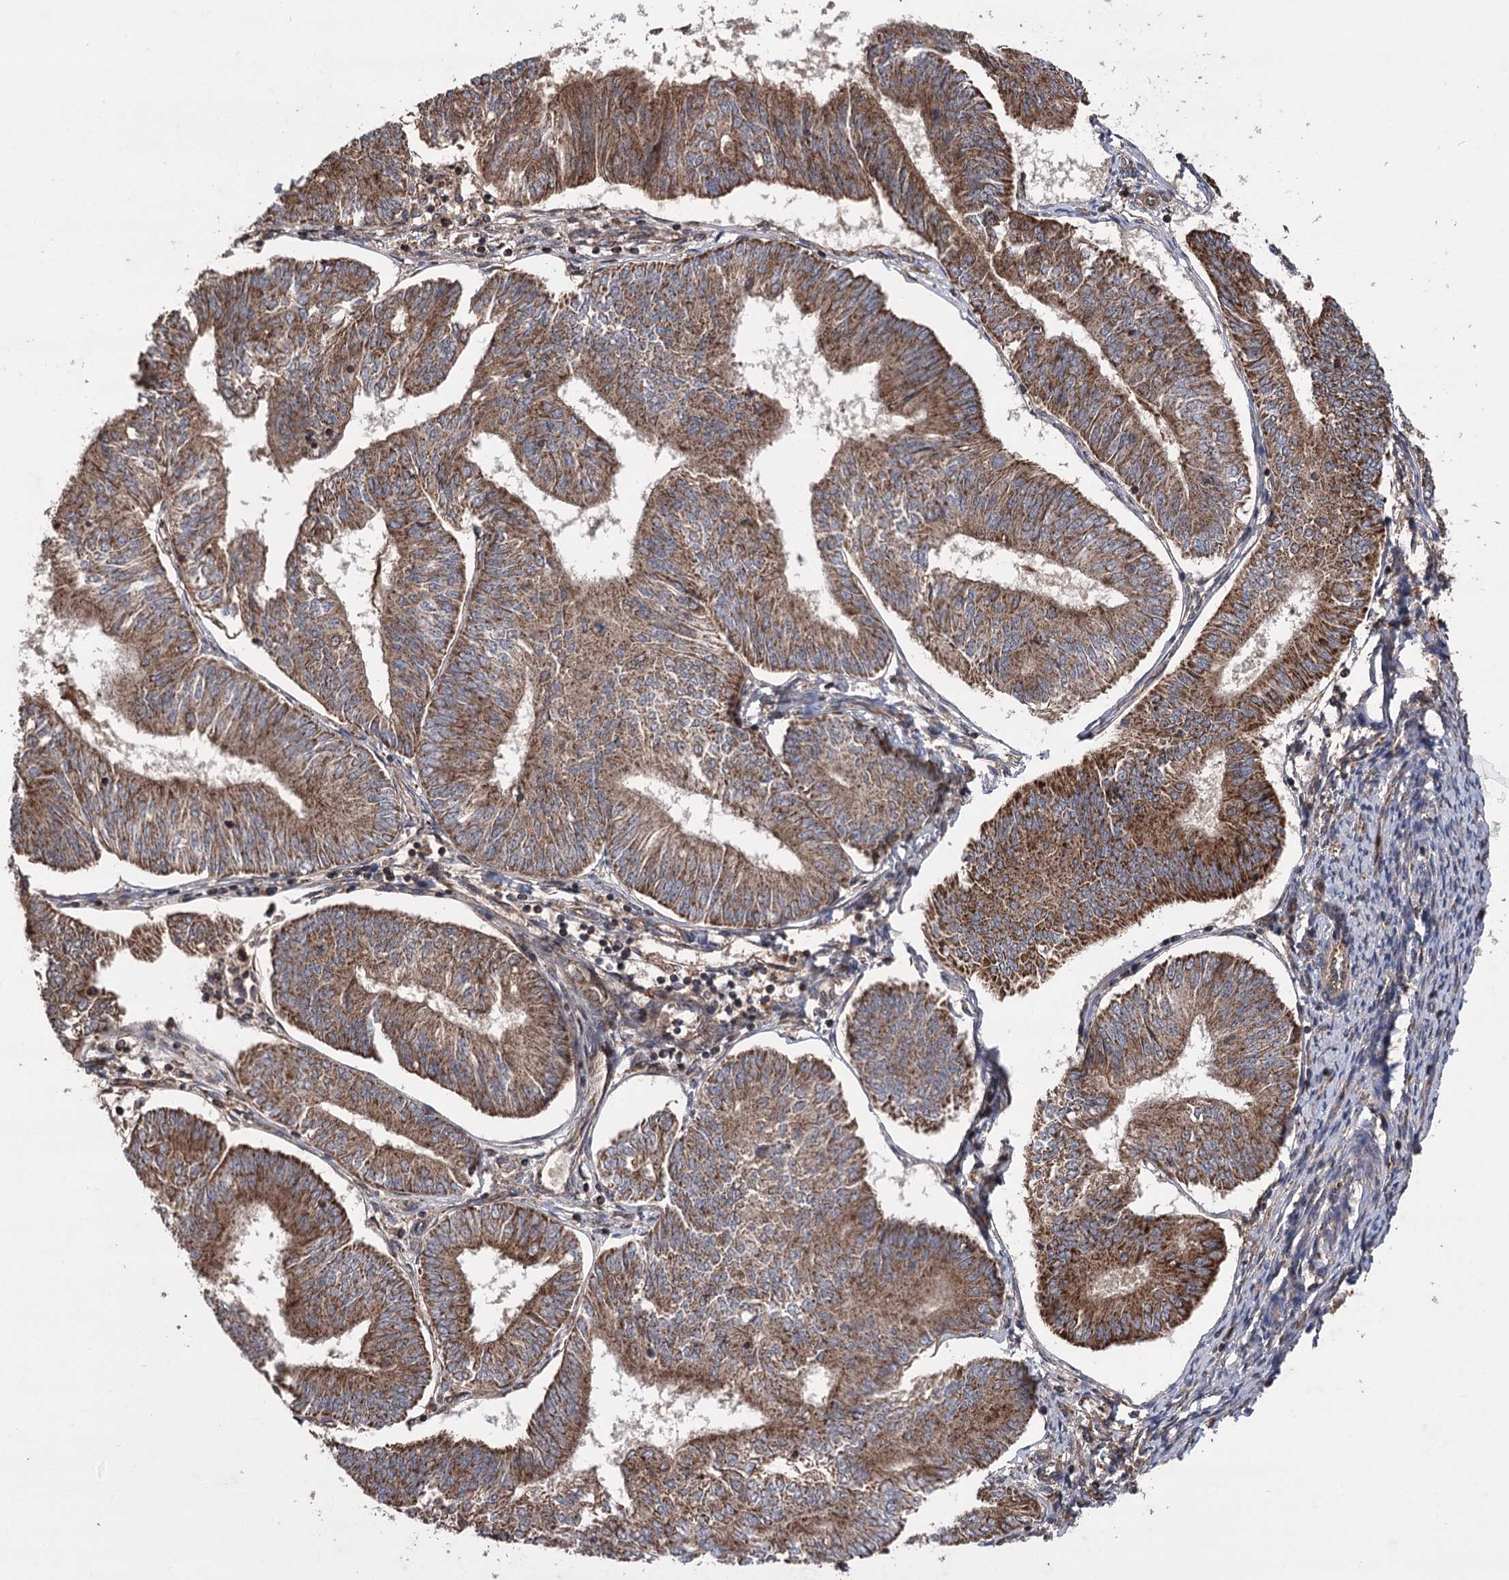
{"staining": {"intensity": "strong", "quantity": ">75%", "location": "cytoplasmic/membranous"}, "tissue": "endometrial cancer", "cell_type": "Tumor cells", "image_type": "cancer", "snomed": [{"axis": "morphology", "description": "Adenocarcinoma, NOS"}, {"axis": "topography", "description": "Endometrium"}], "caption": "Endometrial cancer was stained to show a protein in brown. There is high levels of strong cytoplasmic/membranous staining in approximately >75% of tumor cells.", "gene": "RASSF3", "patient": {"sex": "female", "age": 58}}